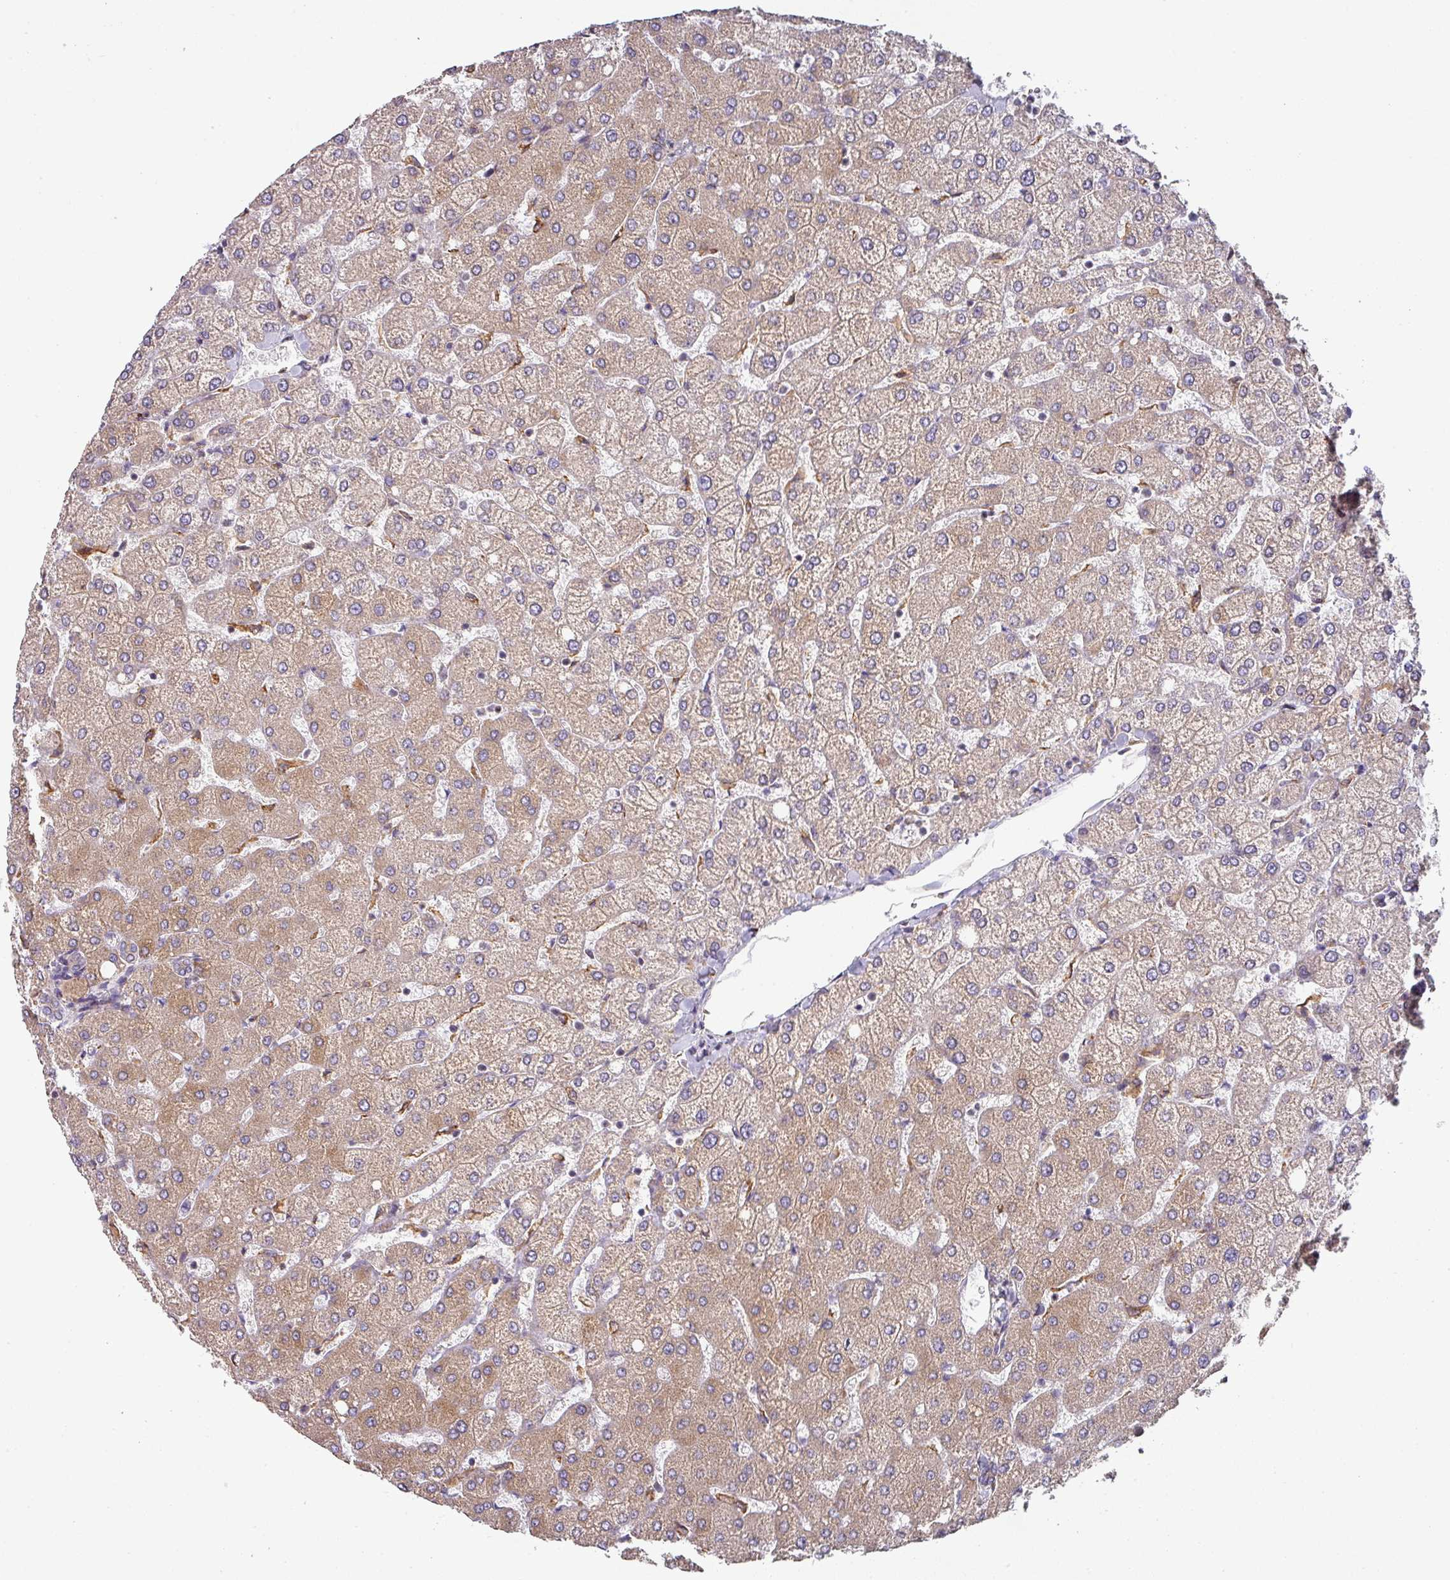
{"staining": {"intensity": "negative", "quantity": "none", "location": "none"}, "tissue": "liver", "cell_type": "Cholangiocytes", "image_type": "normal", "snomed": [{"axis": "morphology", "description": "Normal tissue, NOS"}, {"axis": "topography", "description": "Liver"}], "caption": "IHC photomicrograph of normal liver stained for a protein (brown), which exhibits no positivity in cholangiocytes.", "gene": "ZNF268", "patient": {"sex": "female", "age": 54}}